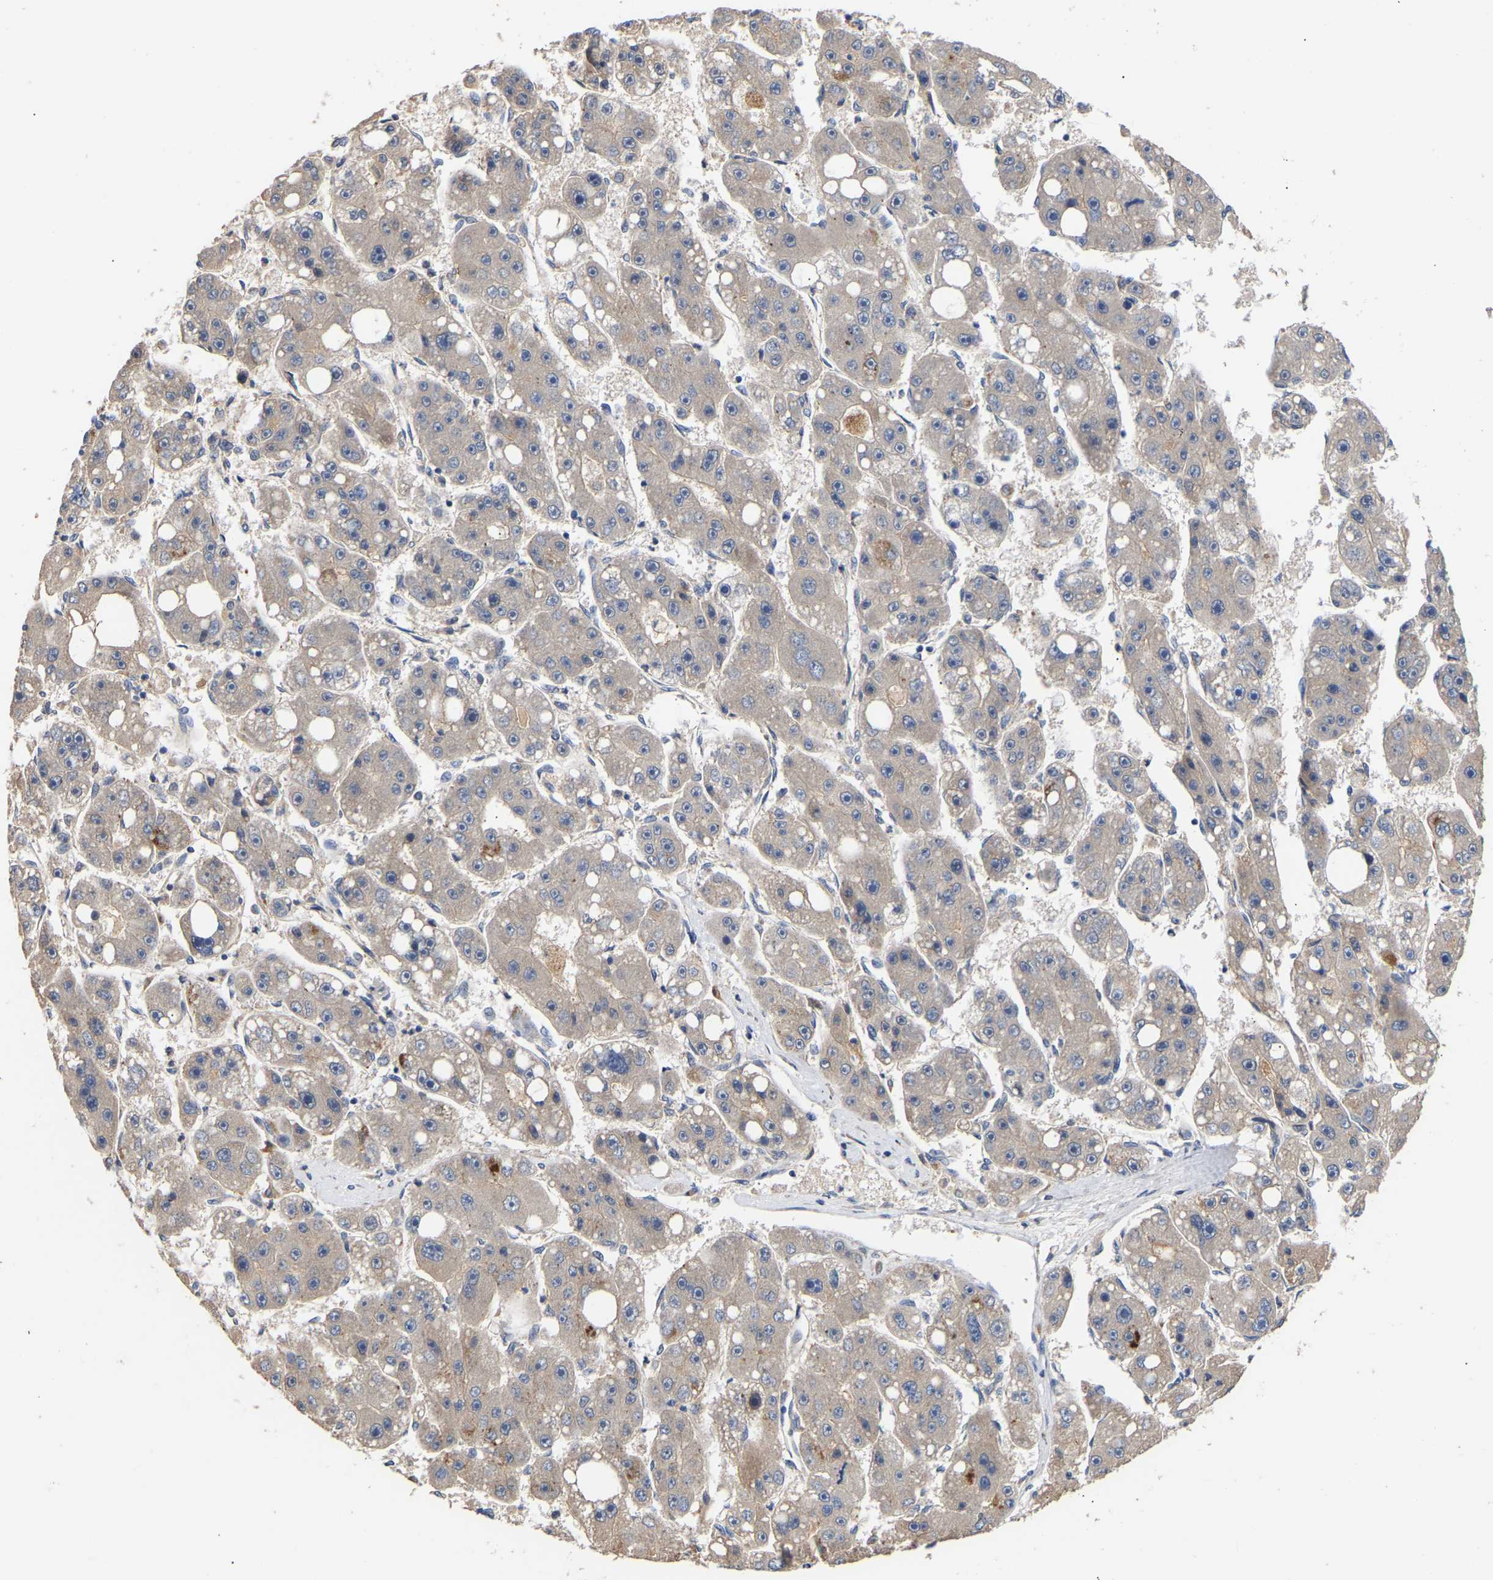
{"staining": {"intensity": "weak", "quantity": "<25%", "location": "cytoplasmic/membranous"}, "tissue": "liver cancer", "cell_type": "Tumor cells", "image_type": "cancer", "snomed": [{"axis": "morphology", "description": "Carcinoma, Hepatocellular, NOS"}, {"axis": "topography", "description": "Liver"}], "caption": "A histopathology image of human liver hepatocellular carcinoma is negative for staining in tumor cells. Brightfield microscopy of IHC stained with DAB (3,3'-diaminobenzidine) (brown) and hematoxylin (blue), captured at high magnification.", "gene": "KASH5", "patient": {"sex": "female", "age": 61}}